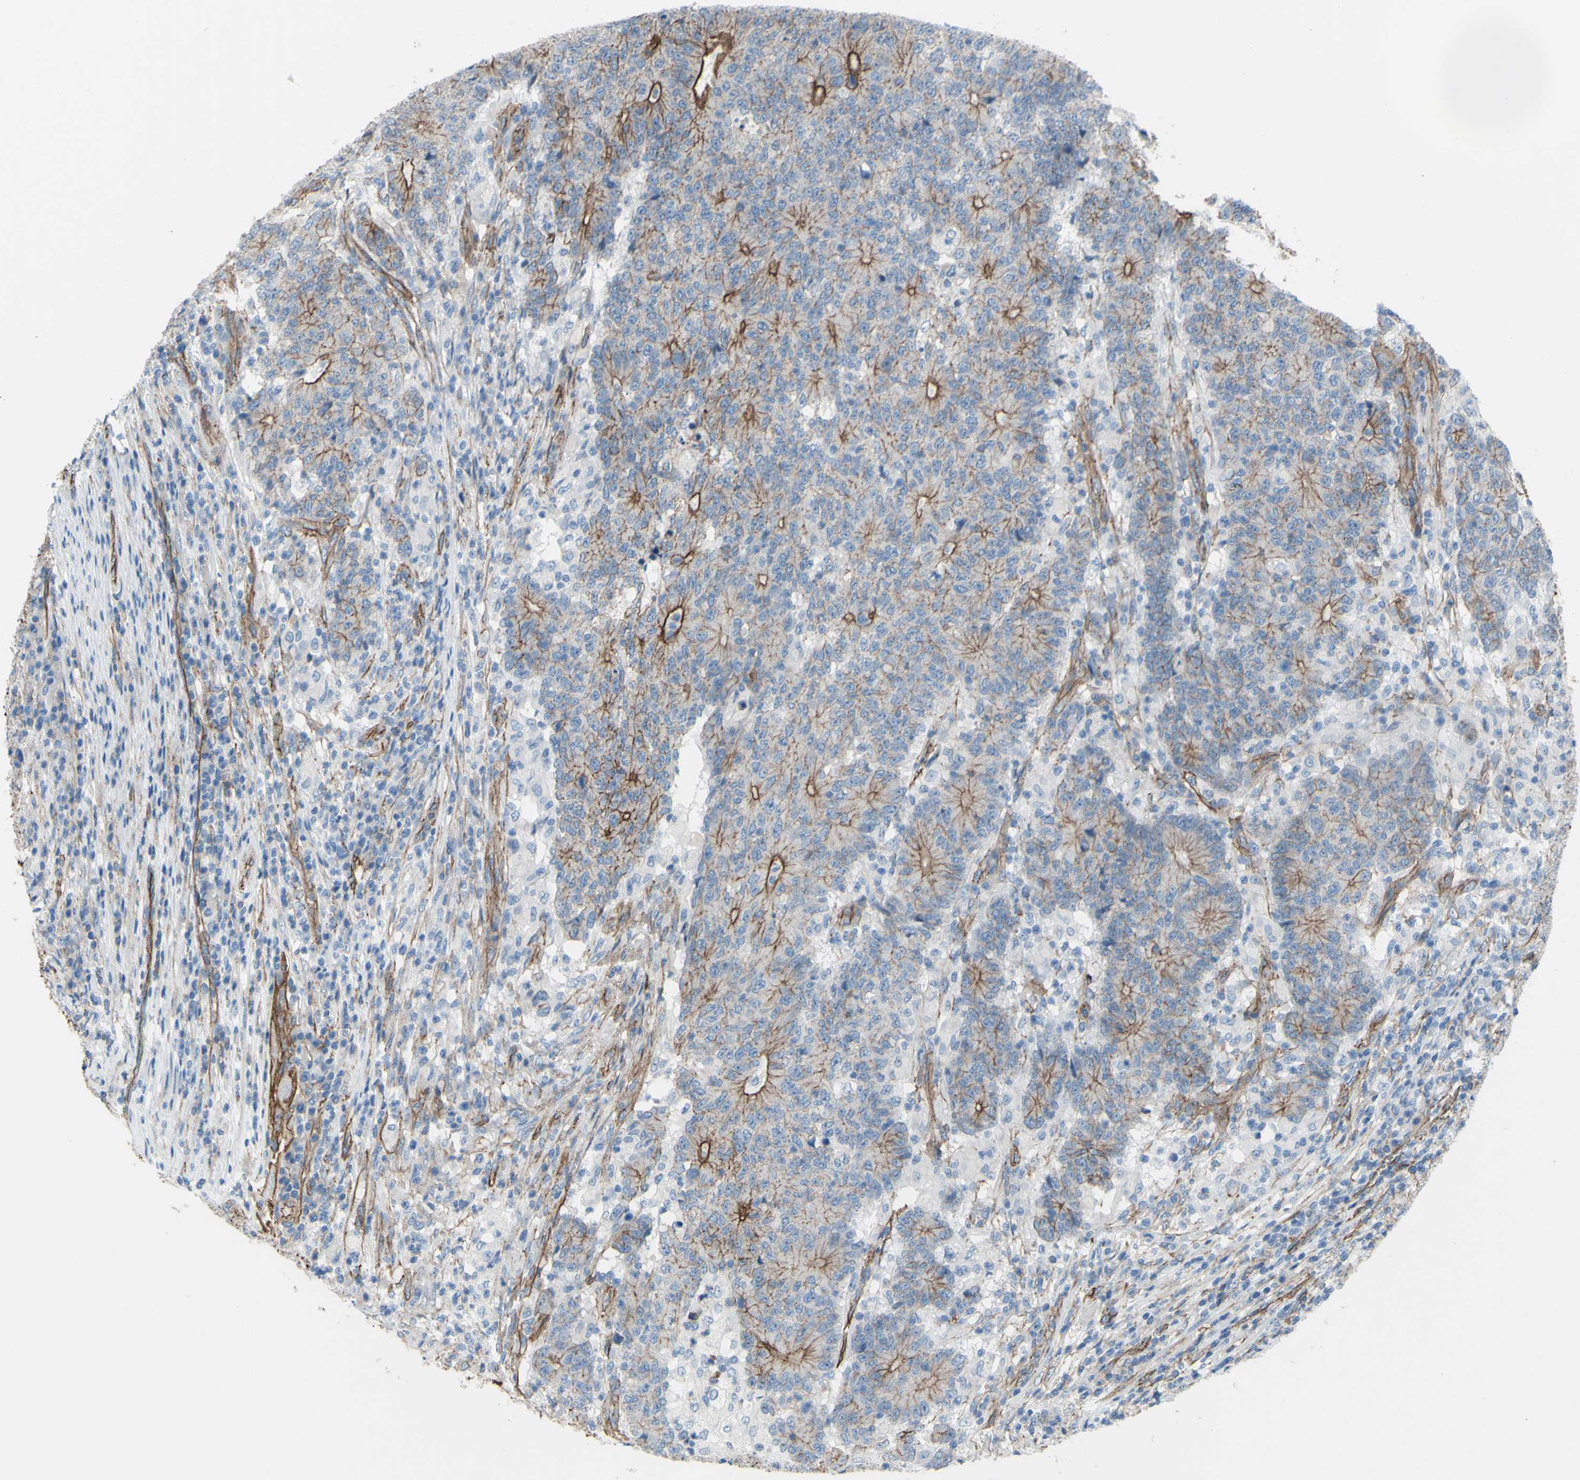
{"staining": {"intensity": "moderate", "quantity": ">75%", "location": "cytoplasmic/membranous"}, "tissue": "colorectal cancer", "cell_type": "Tumor cells", "image_type": "cancer", "snomed": [{"axis": "morphology", "description": "Normal tissue, NOS"}, {"axis": "morphology", "description": "Adenocarcinoma, NOS"}, {"axis": "topography", "description": "Colon"}], "caption": "Moderate cytoplasmic/membranous positivity for a protein is present in about >75% of tumor cells of adenocarcinoma (colorectal) using immunohistochemistry (IHC).", "gene": "TPBG", "patient": {"sex": "female", "age": 75}}